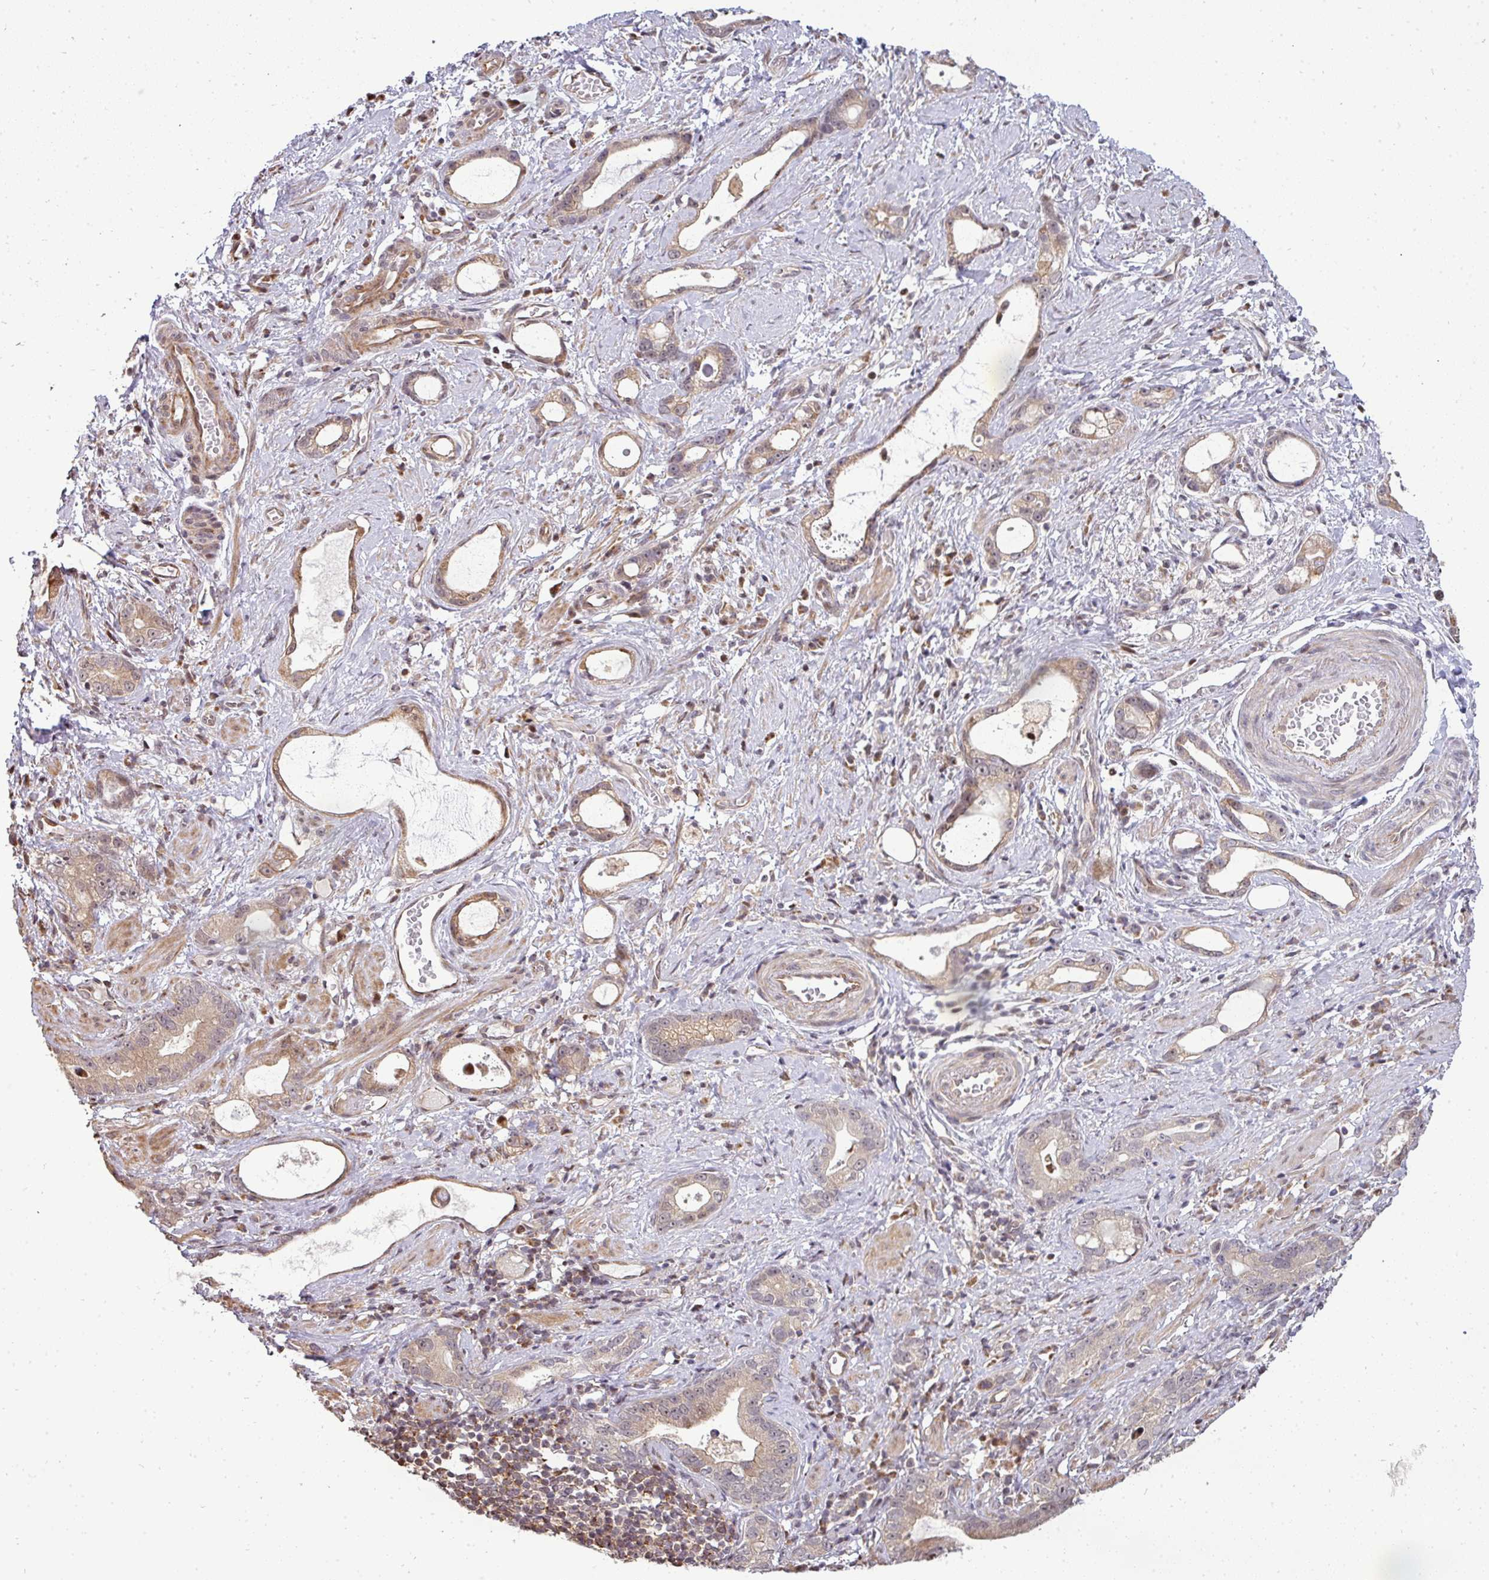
{"staining": {"intensity": "weak", "quantity": ">75%", "location": "cytoplasmic/membranous"}, "tissue": "stomach cancer", "cell_type": "Tumor cells", "image_type": "cancer", "snomed": [{"axis": "morphology", "description": "Adenocarcinoma, NOS"}, {"axis": "topography", "description": "Stomach"}], "caption": "A high-resolution image shows immunohistochemistry (IHC) staining of adenocarcinoma (stomach), which demonstrates weak cytoplasmic/membranous expression in approximately >75% of tumor cells. (Brightfield microscopy of DAB IHC at high magnification).", "gene": "PATZ1", "patient": {"sex": "male", "age": 55}}